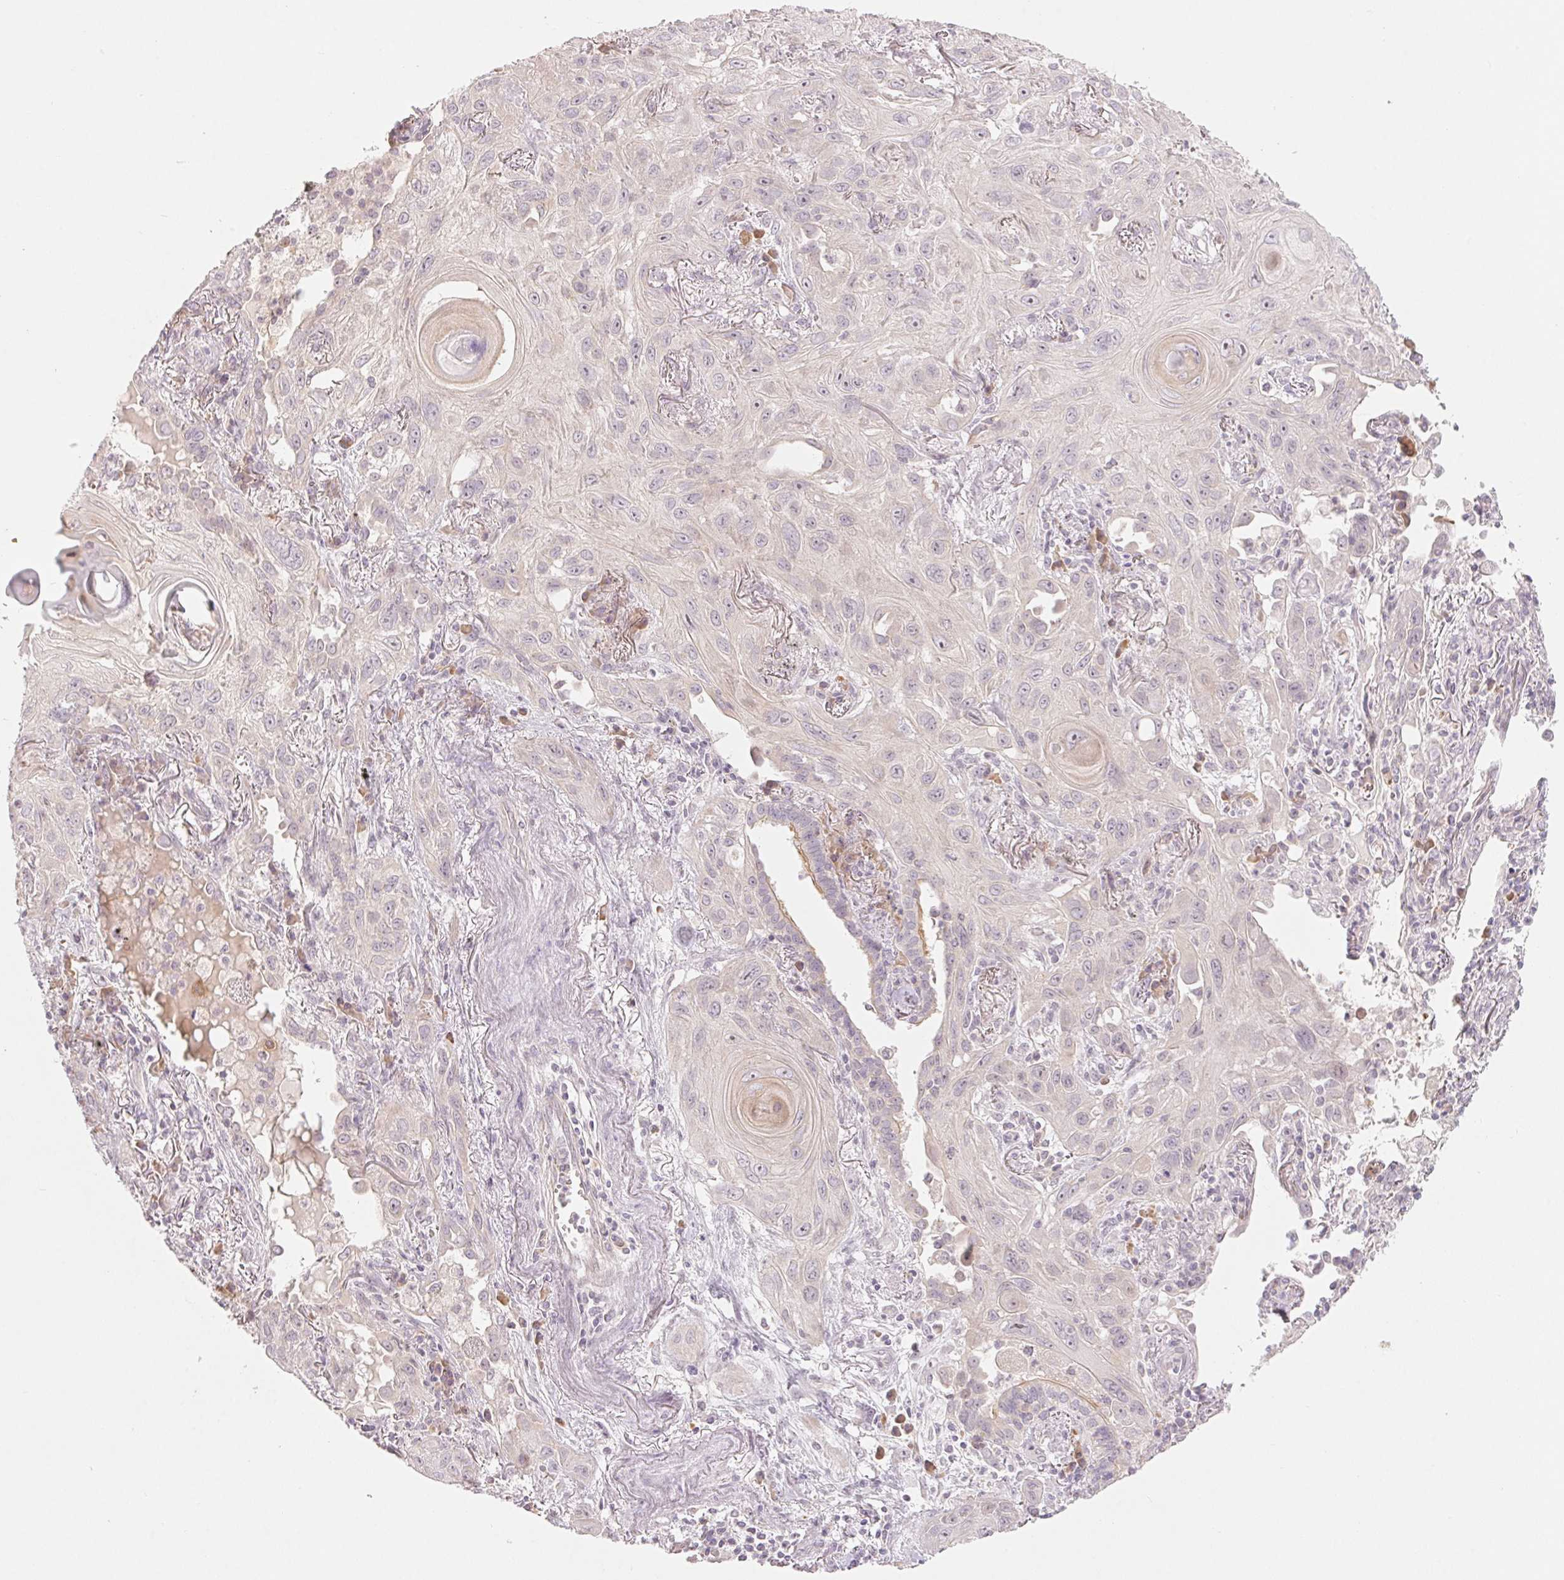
{"staining": {"intensity": "negative", "quantity": "none", "location": "none"}, "tissue": "lung cancer", "cell_type": "Tumor cells", "image_type": "cancer", "snomed": [{"axis": "morphology", "description": "Squamous cell carcinoma, NOS"}, {"axis": "topography", "description": "Lung"}], "caption": "DAB immunohistochemical staining of human lung cancer (squamous cell carcinoma) demonstrates no significant expression in tumor cells.", "gene": "DENND2C", "patient": {"sex": "male", "age": 79}}